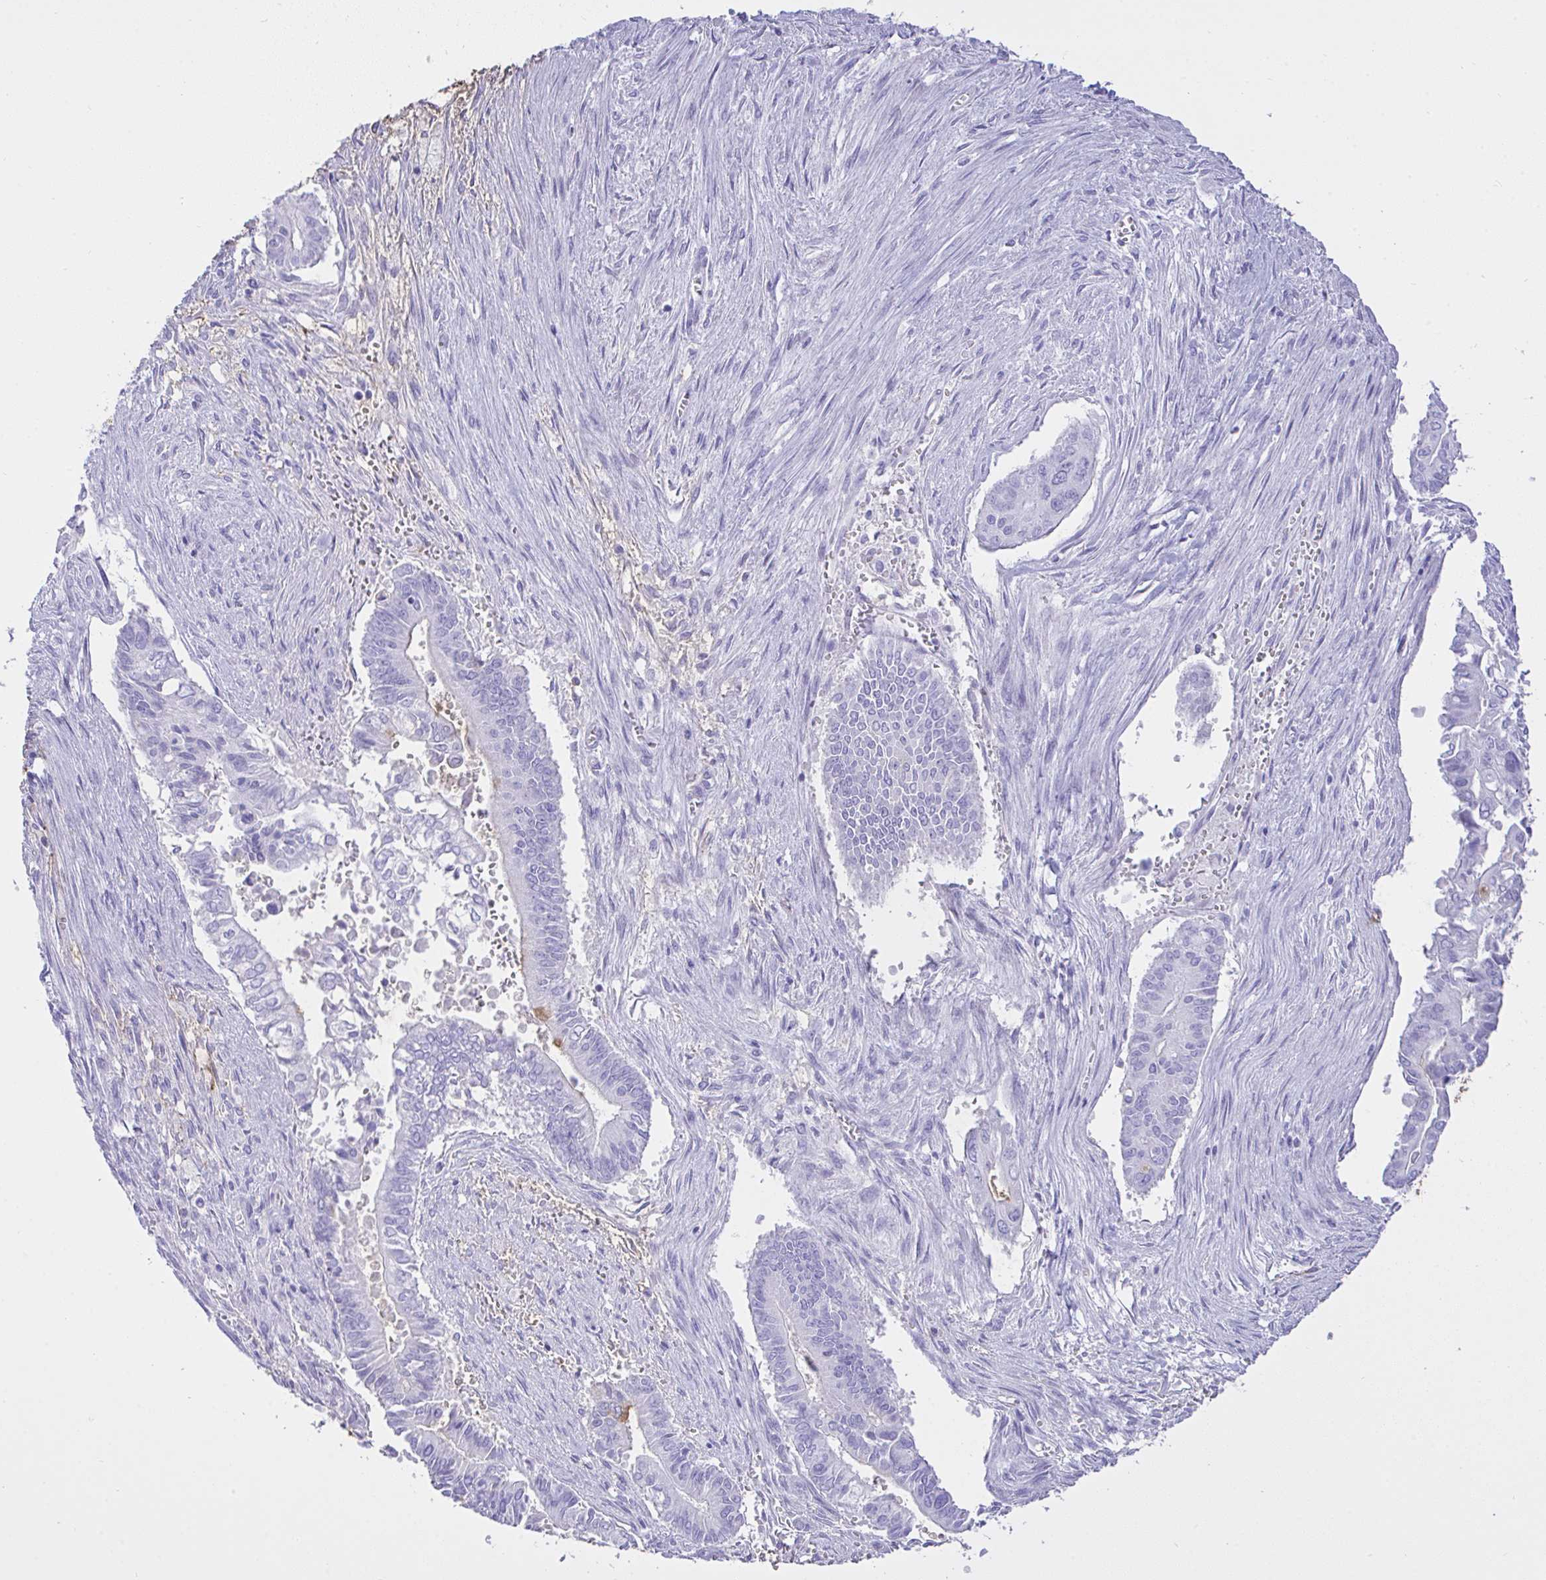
{"staining": {"intensity": "moderate", "quantity": "<25%", "location": "cytoplasmic/membranous"}, "tissue": "pancreatic cancer", "cell_type": "Tumor cells", "image_type": "cancer", "snomed": [{"axis": "morphology", "description": "Adenocarcinoma, NOS"}, {"axis": "topography", "description": "Pancreas"}], "caption": "Pancreatic cancer (adenocarcinoma) tissue demonstrates moderate cytoplasmic/membranous positivity in approximately <25% of tumor cells The protein of interest is shown in brown color, while the nuclei are stained blue.", "gene": "AKR1D1", "patient": {"sex": "male", "age": 68}}